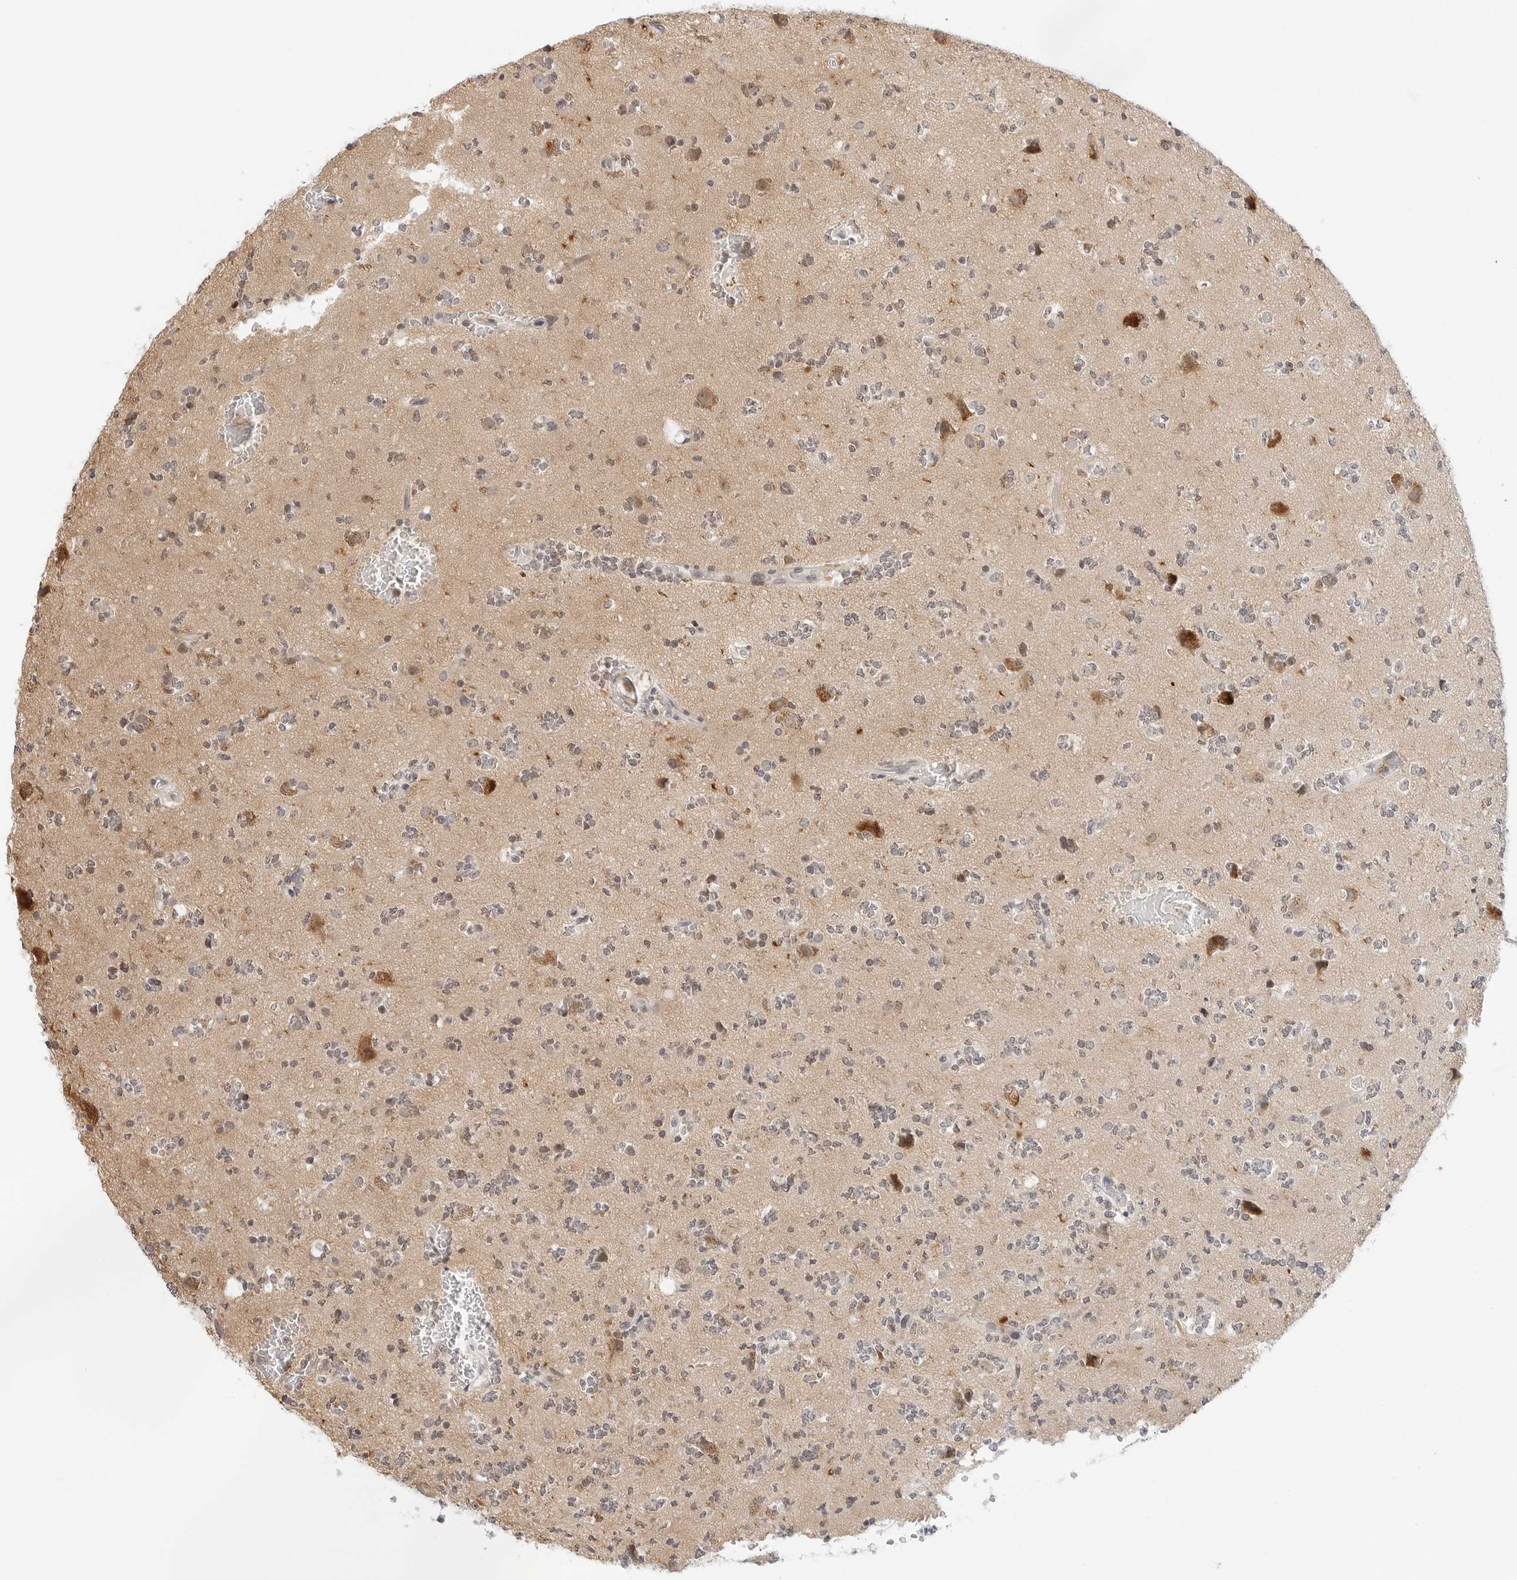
{"staining": {"intensity": "negative", "quantity": "none", "location": "none"}, "tissue": "glioma", "cell_type": "Tumor cells", "image_type": "cancer", "snomed": [{"axis": "morphology", "description": "Glioma, malignant, High grade"}, {"axis": "topography", "description": "Brain"}], "caption": "An immunohistochemistry image of malignant glioma (high-grade) is shown. There is no staining in tumor cells of malignant glioma (high-grade).", "gene": "PARP10", "patient": {"sex": "female", "age": 62}}